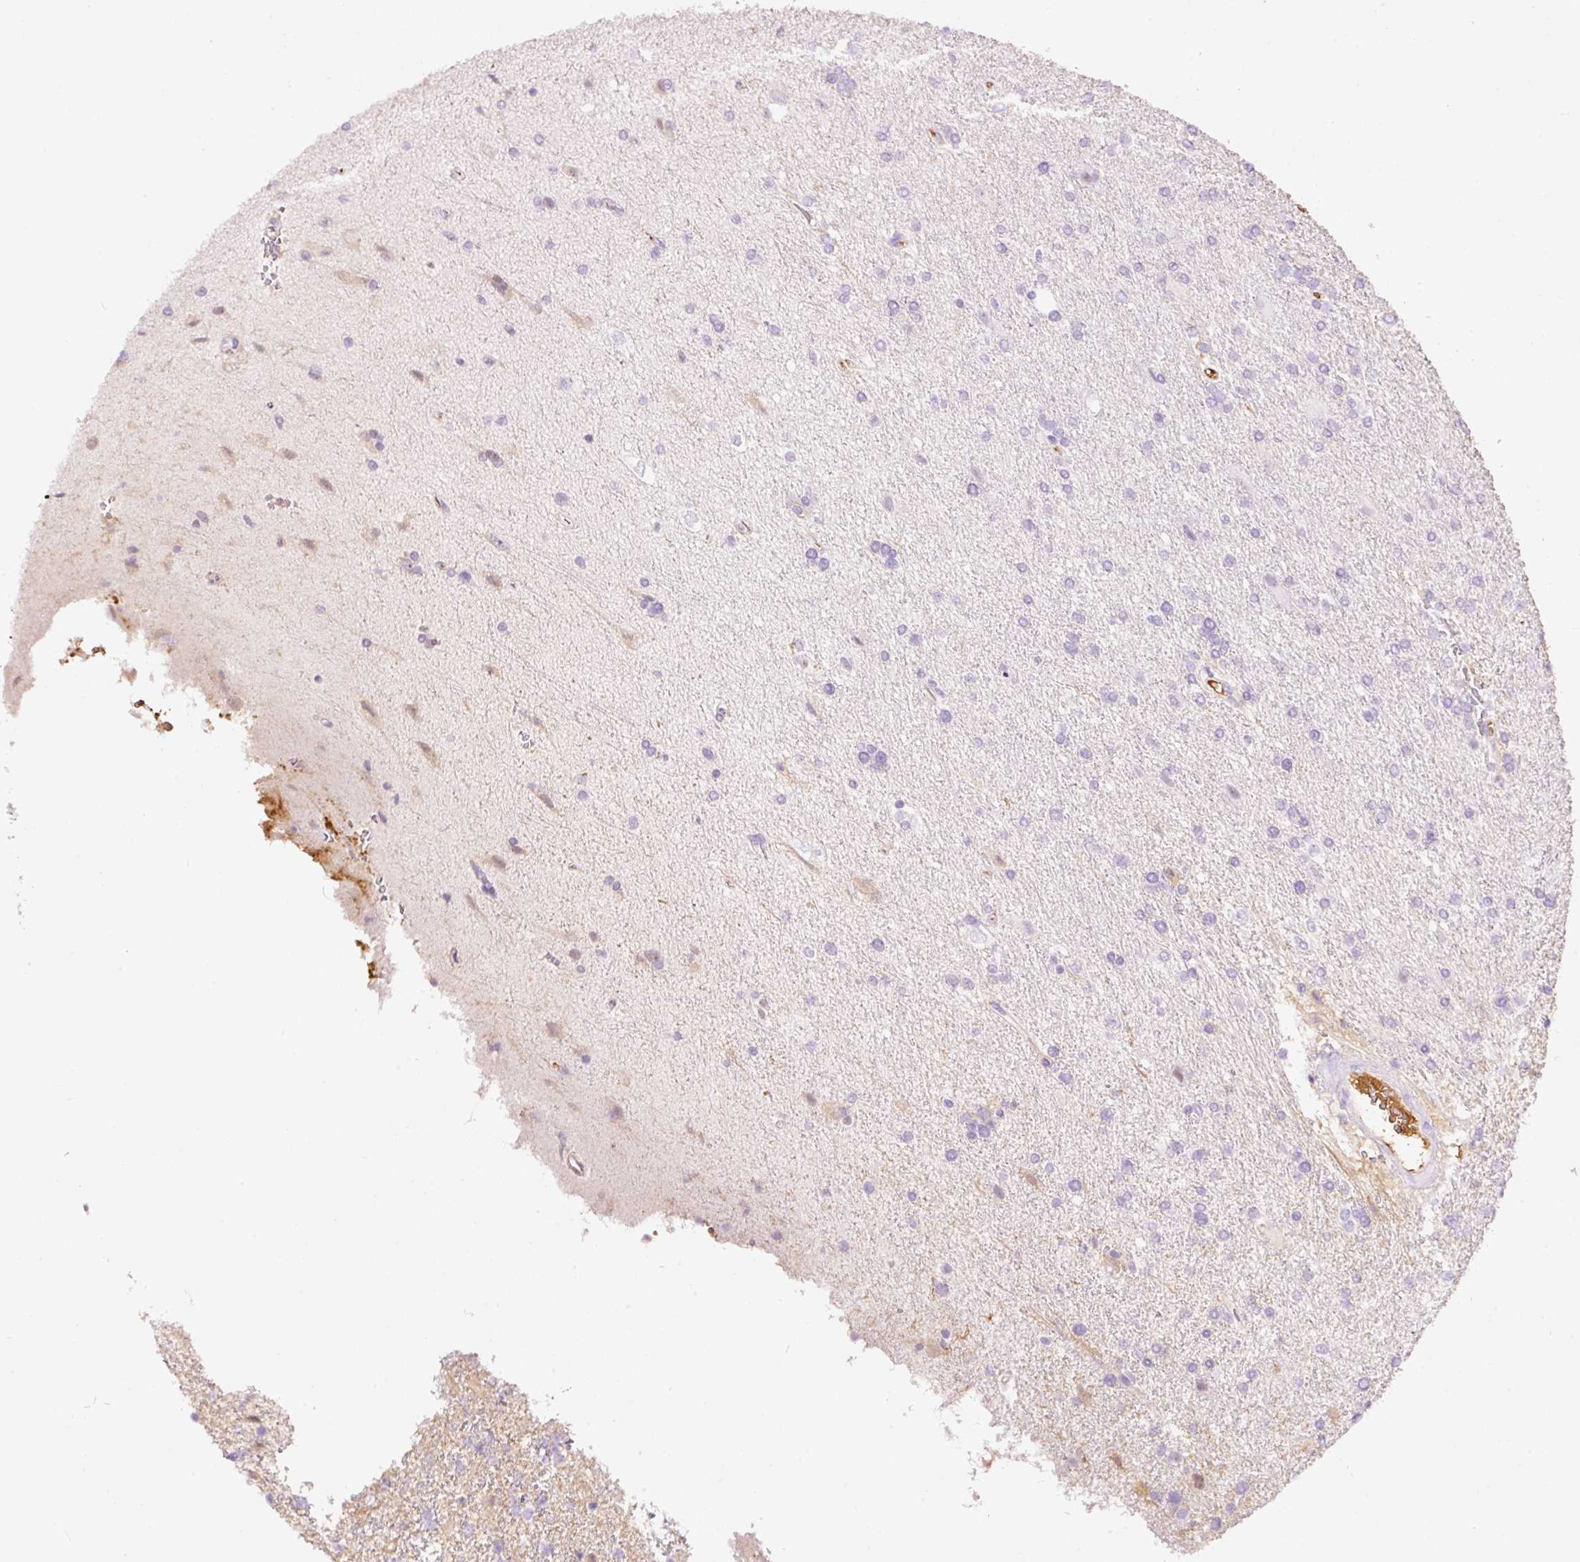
{"staining": {"intensity": "negative", "quantity": "none", "location": "none"}, "tissue": "glioma", "cell_type": "Tumor cells", "image_type": "cancer", "snomed": [{"axis": "morphology", "description": "Glioma, malignant, High grade"}, {"axis": "topography", "description": "Brain"}], "caption": "Immunohistochemistry (IHC) photomicrograph of neoplastic tissue: human malignant glioma (high-grade) stained with DAB (3,3'-diaminobenzidine) displays no significant protein positivity in tumor cells. Brightfield microscopy of immunohistochemistry (IHC) stained with DAB (brown) and hematoxylin (blue), captured at high magnification.", "gene": "PRPF38B", "patient": {"sex": "male", "age": 56}}